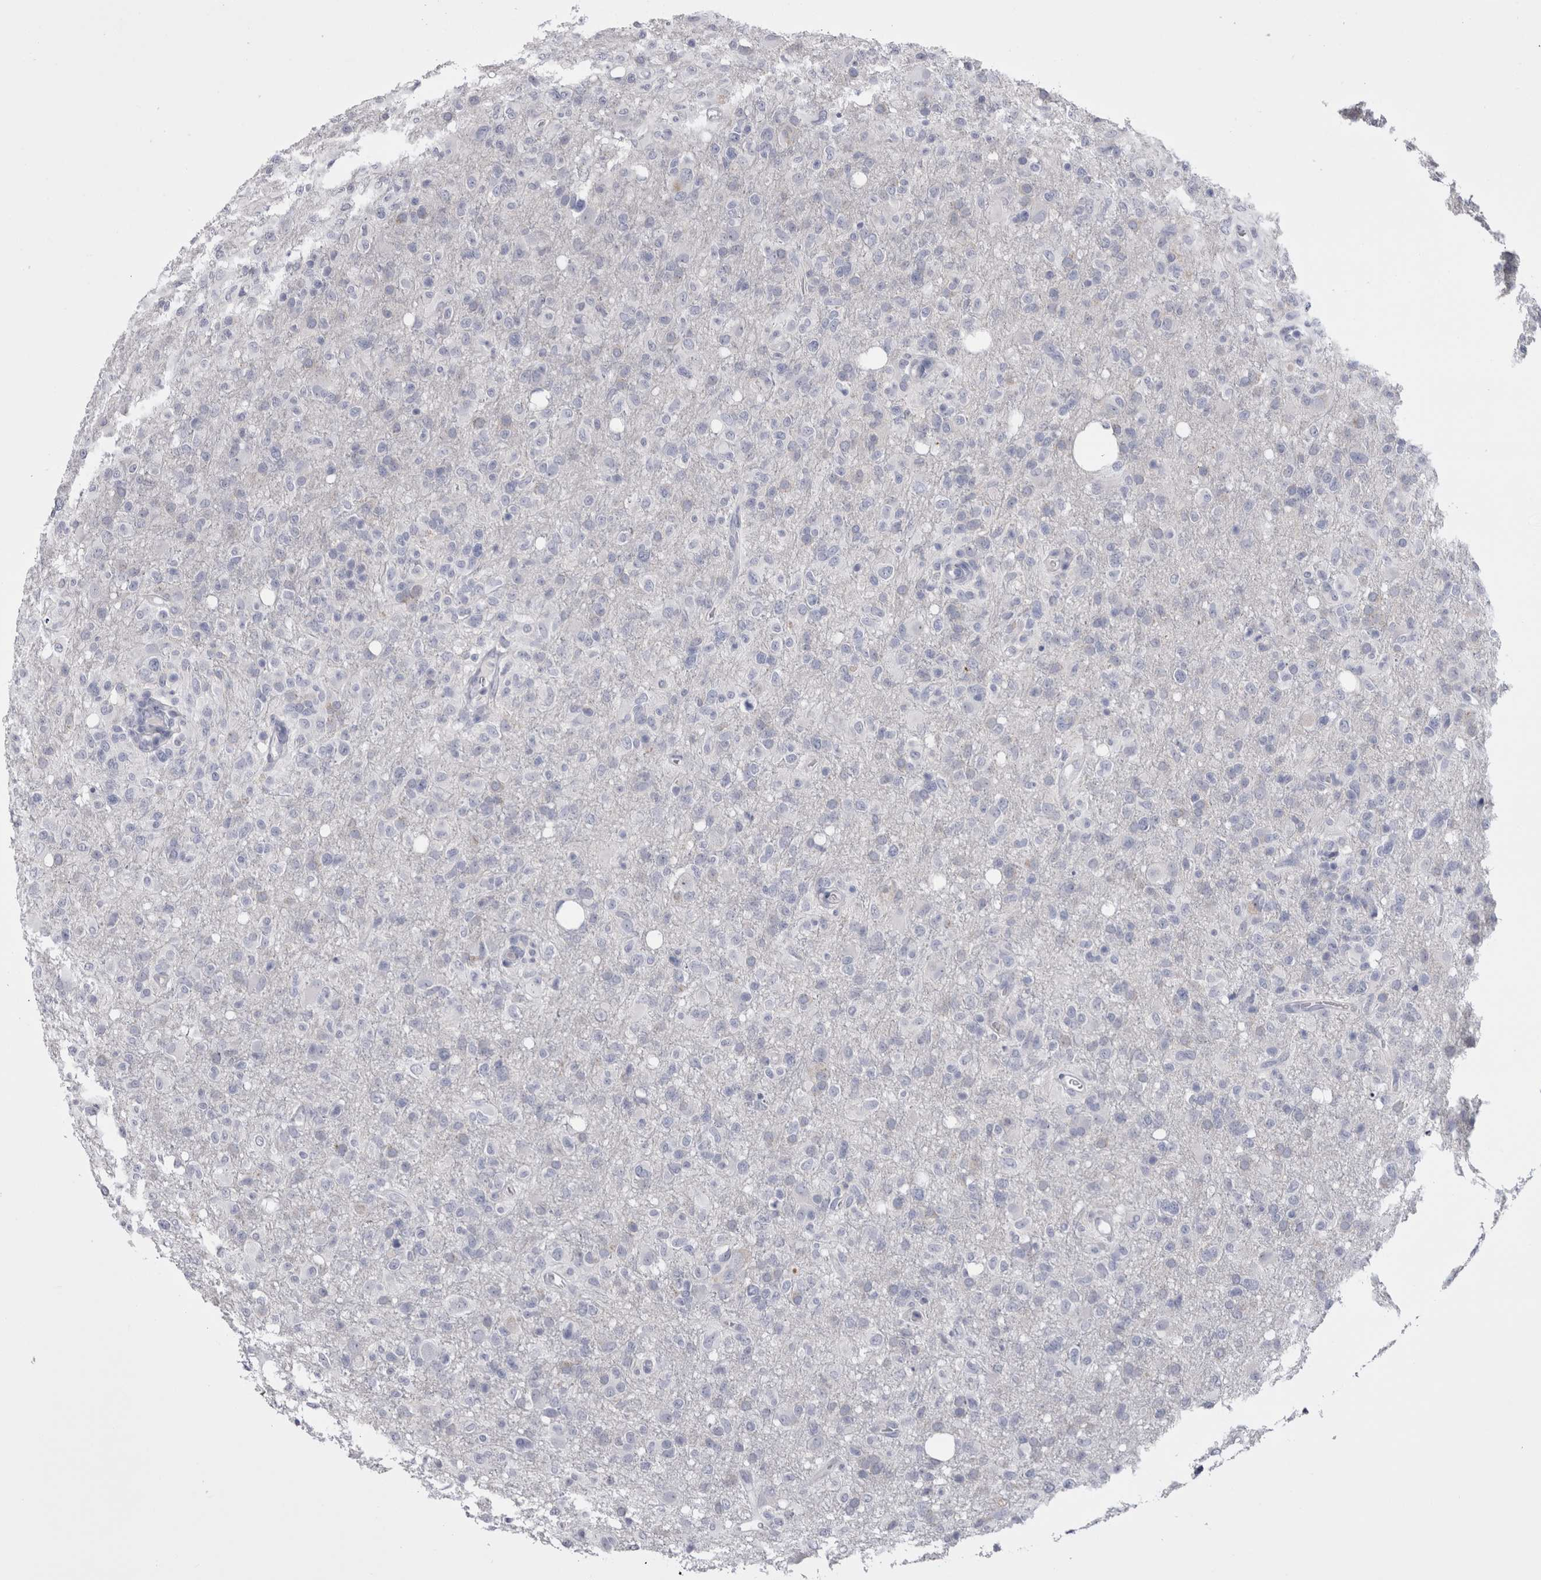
{"staining": {"intensity": "negative", "quantity": "none", "location": "none"}, "tissue": "glioma", "cell_type": "Tumor cells", "image_type": "cancer", "snomed": [{"axis": "morphology", "description": "Glioma, malignant, High grade"}, {"axis": "topography", "description": "Brain"}], "caption": "IHC photomicrograph of human malignant high-grade glioma stained for a protein (brown), which exhibits no positivity in tumor cells. (DAB (3,3'-diaminobenzidine) IHC visualized using brightfield microscopy, high magnification).", "gene": "PWP2", "patient": {"sex": "female", "age": 57}}